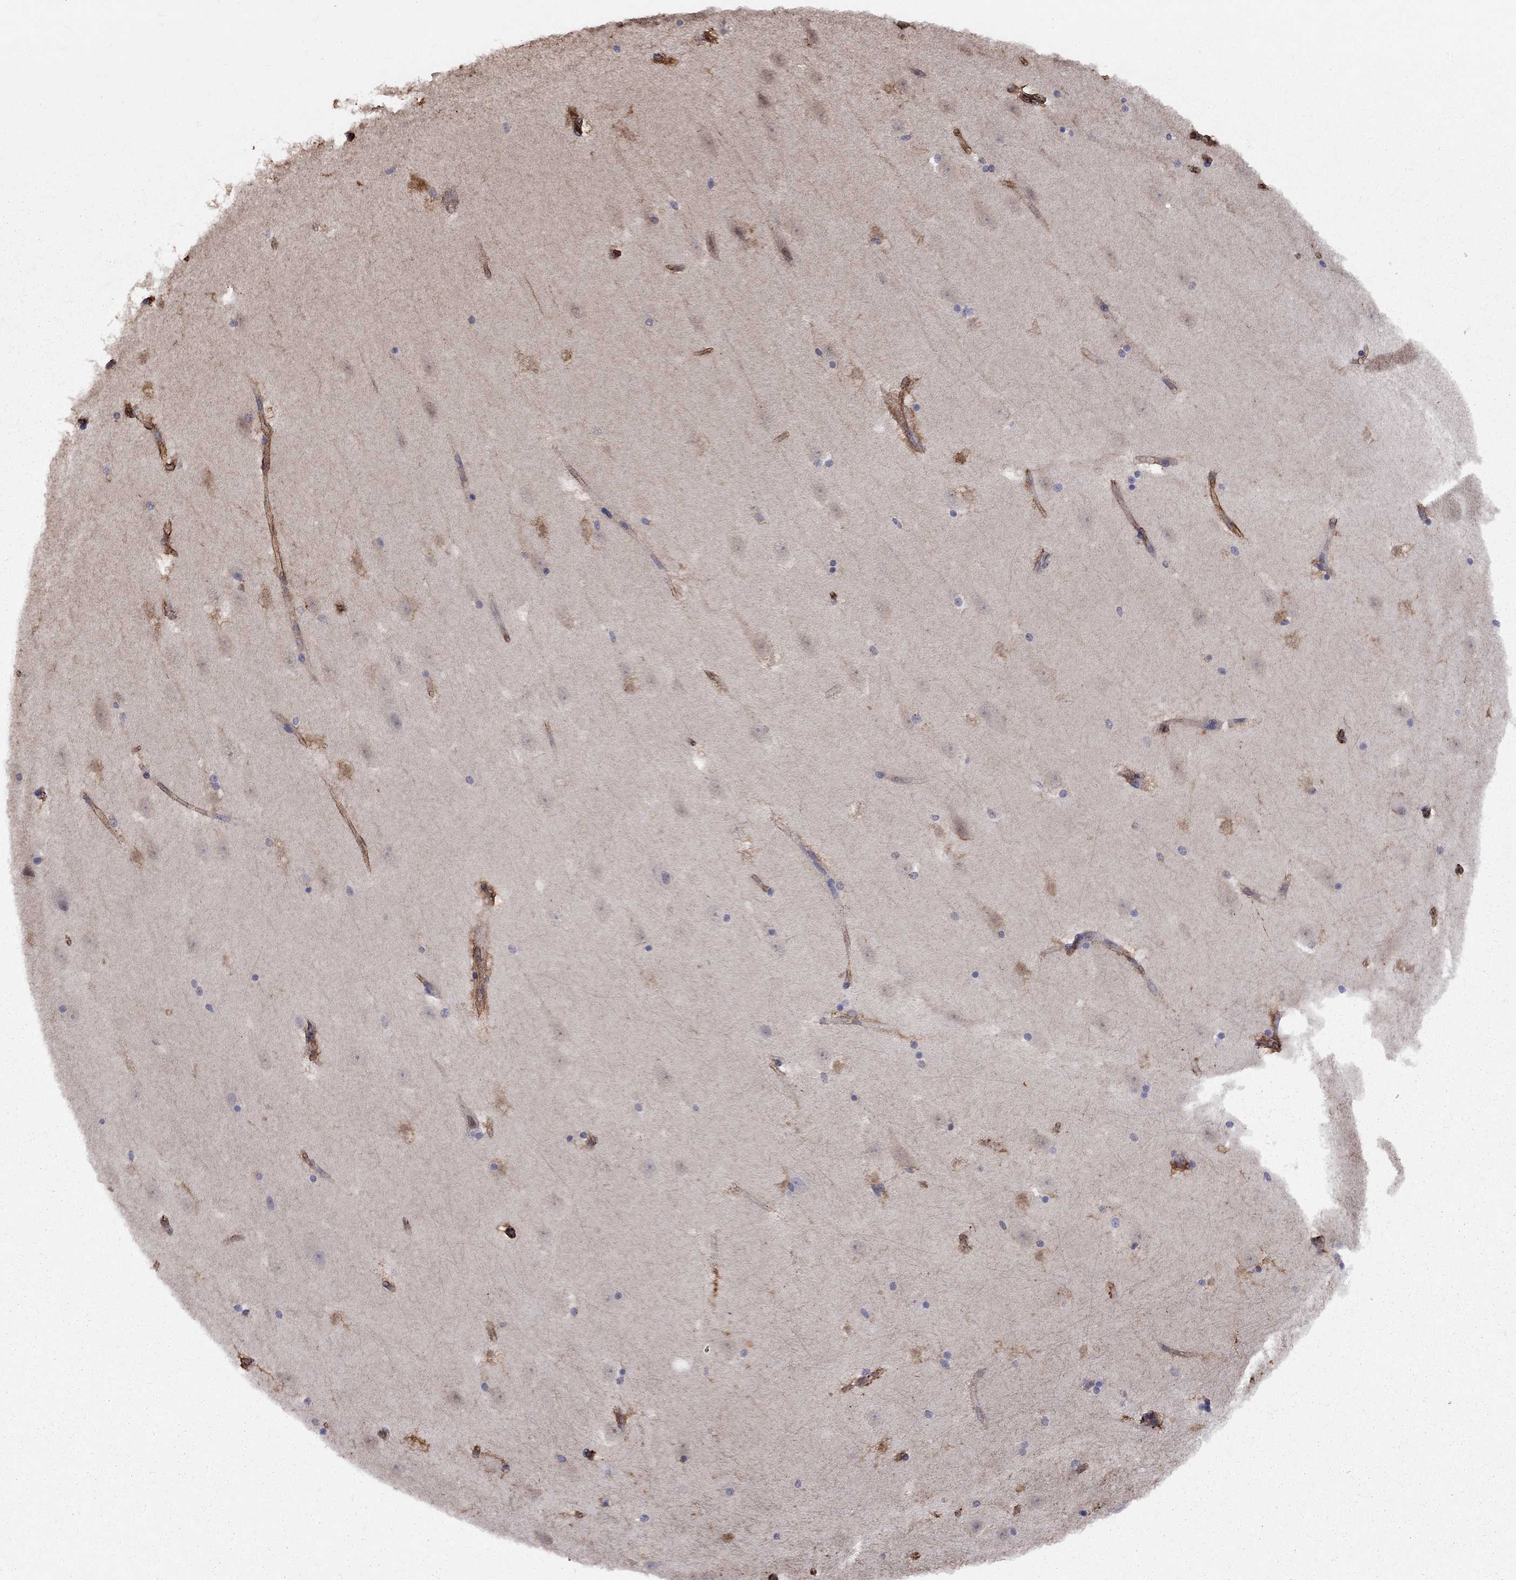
{"staining": {"intensity": "strong", "quantity": "25%-75%", "location": "cytoplasmic/membranous"}, "tissue": "hippocampus", "cell_type": "Glial cells", "image_type": "normal", "snomed": [{"axis": "morphology", "description": "Normal tissue, NOS"}, {"axis": "topography", "description": "Hippocampus"}], "caption": "Immunohistochemical staining of unremarkable human hippocampus exhibits 25%-75% levels of strong cytoplasmic/membranous protein positivity in approximately 25%-75% of glial cells. (DAB (3,3'-diaminobenzidine) = brown stain, brightfield microscopy at high magnification).", "gene": "BICDL2", "patient": {"sex": "male", "age": 49}}